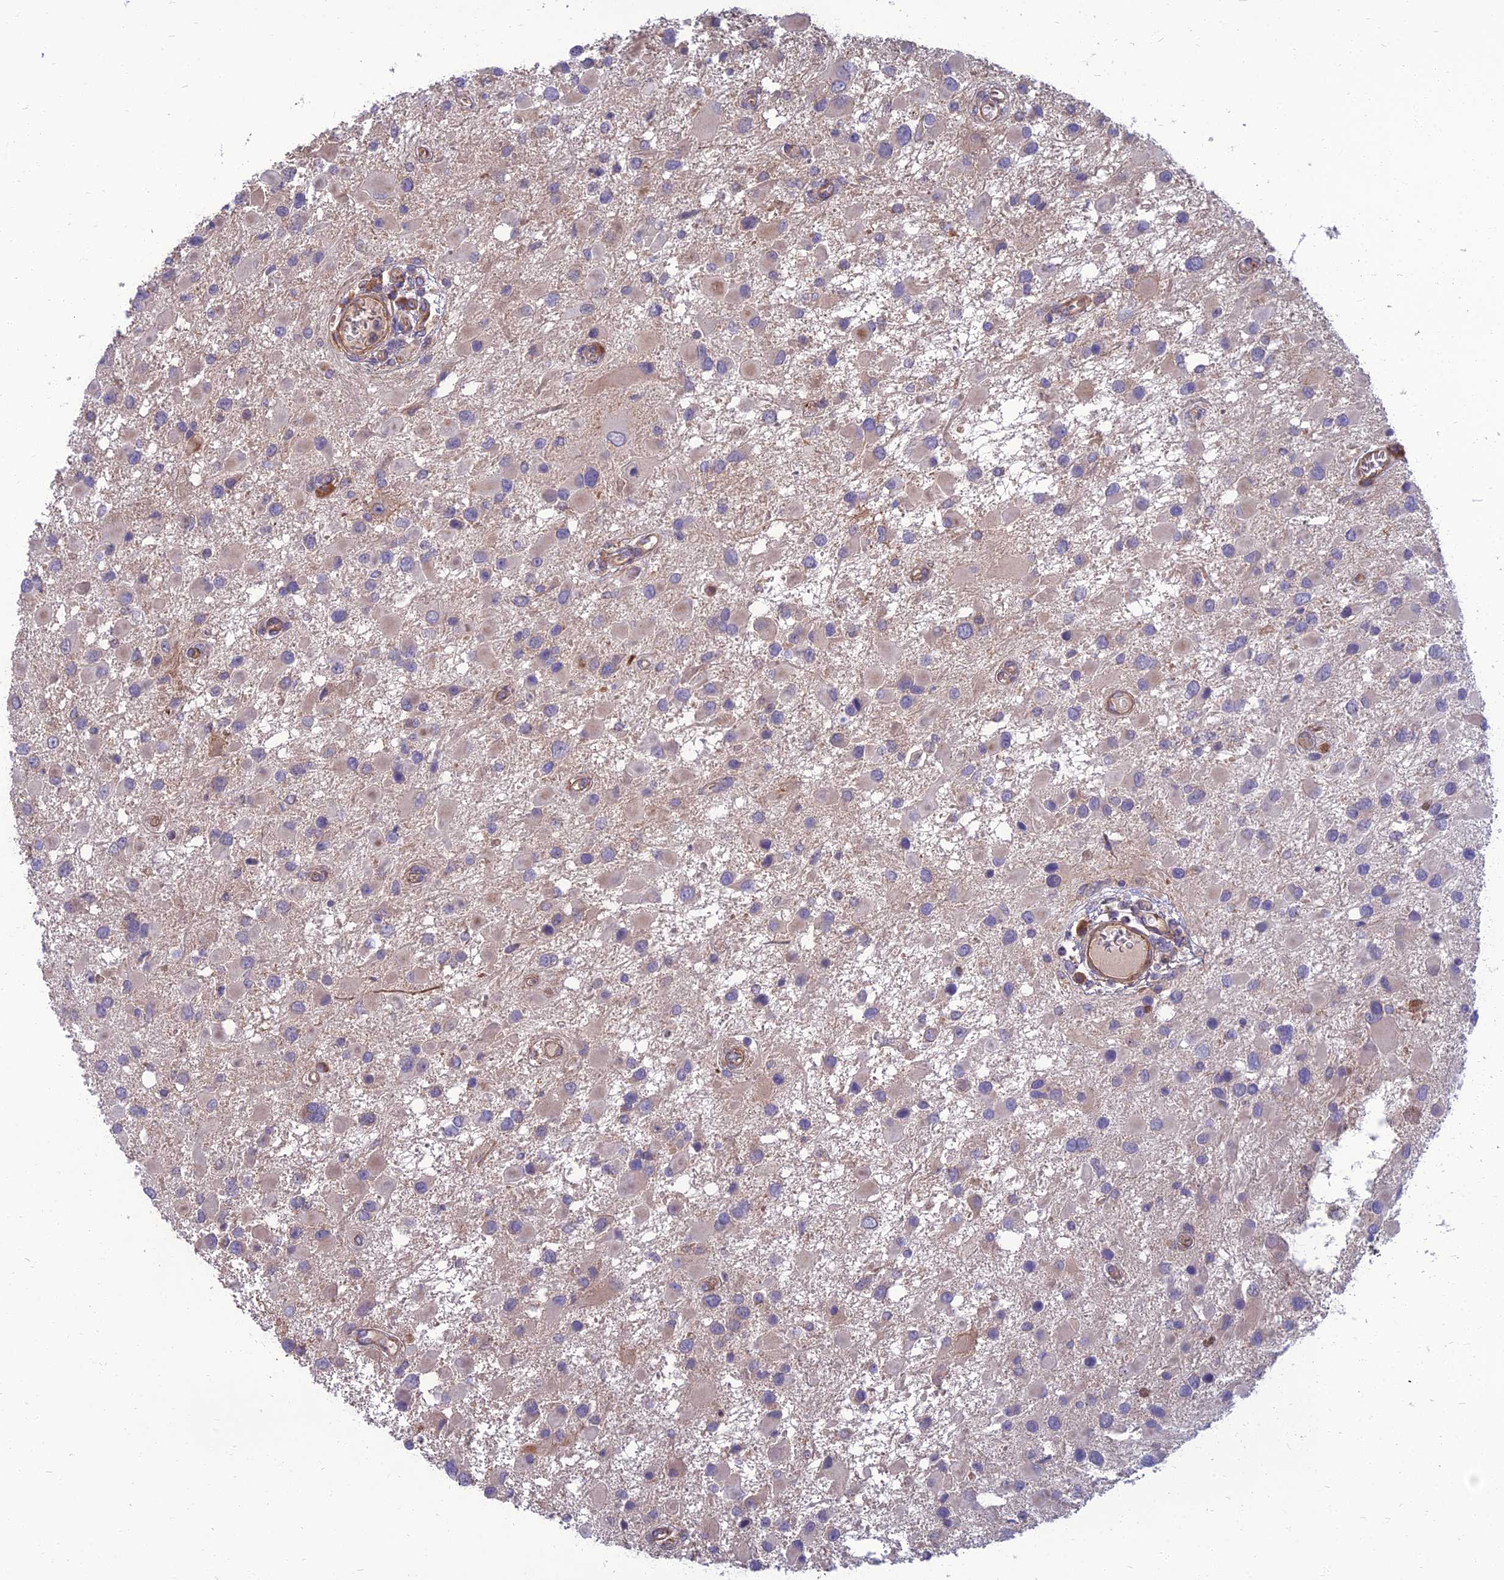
{"staining": {"intensity": "weak", "quantity": "<25%", "location": "cytoplasmic/membranous"}, "tissue": "glioma", "cell_type": "Tumor cells", "image_type": "cancer", "snomed": [{"axis": "morphology", "description": "Glioma, malignant, High grade"}, {"axis": "topography", "description": "Brain"}], "caption": "Histopathology image shows no significant protein positivity in tumor cells of glioma.", "gene": "WDR24", "patient": {"sex": "male", "age": 53}}